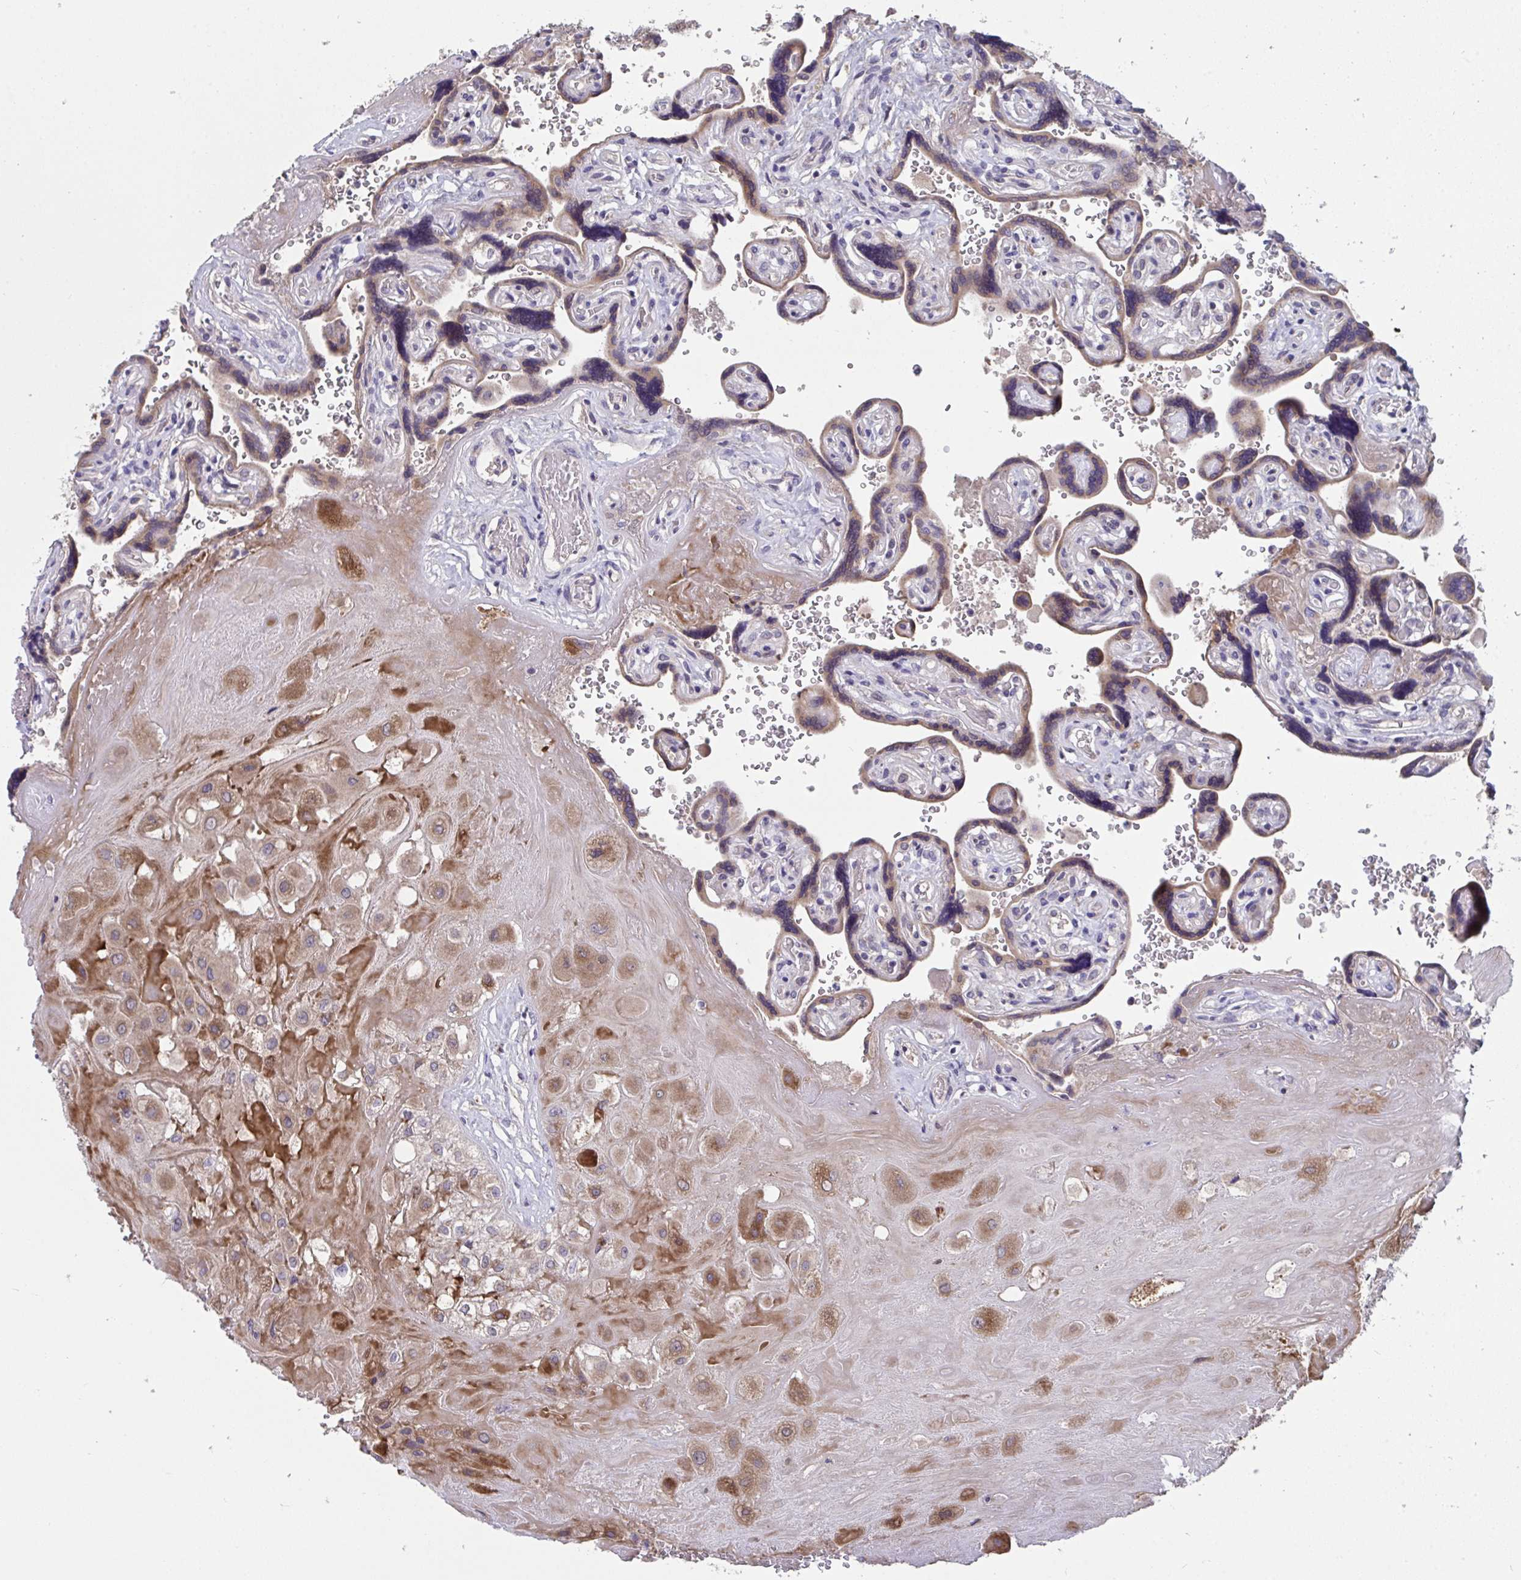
{"staining": {"intensity": "moderate", "quantity": ">75%", "location": "cytoplasmic/membranous"}, "tissue": "placenta", "cell_type": "Decidual cells", "image_type": "normal", "snomed": [{"axis": "morphology", "description": "Normal tissue, NOS"}, {"axis": "topography", "description": "Placenta"}], "caption": "High-power microscopy captured an IHC micrograph of unremarkable placenta, revealing moderate cytoplasmic/membranous expression in about >75% of decidual cells.", "gene": "SUSD4", "patient": {"sex": "female", "age": 32}}